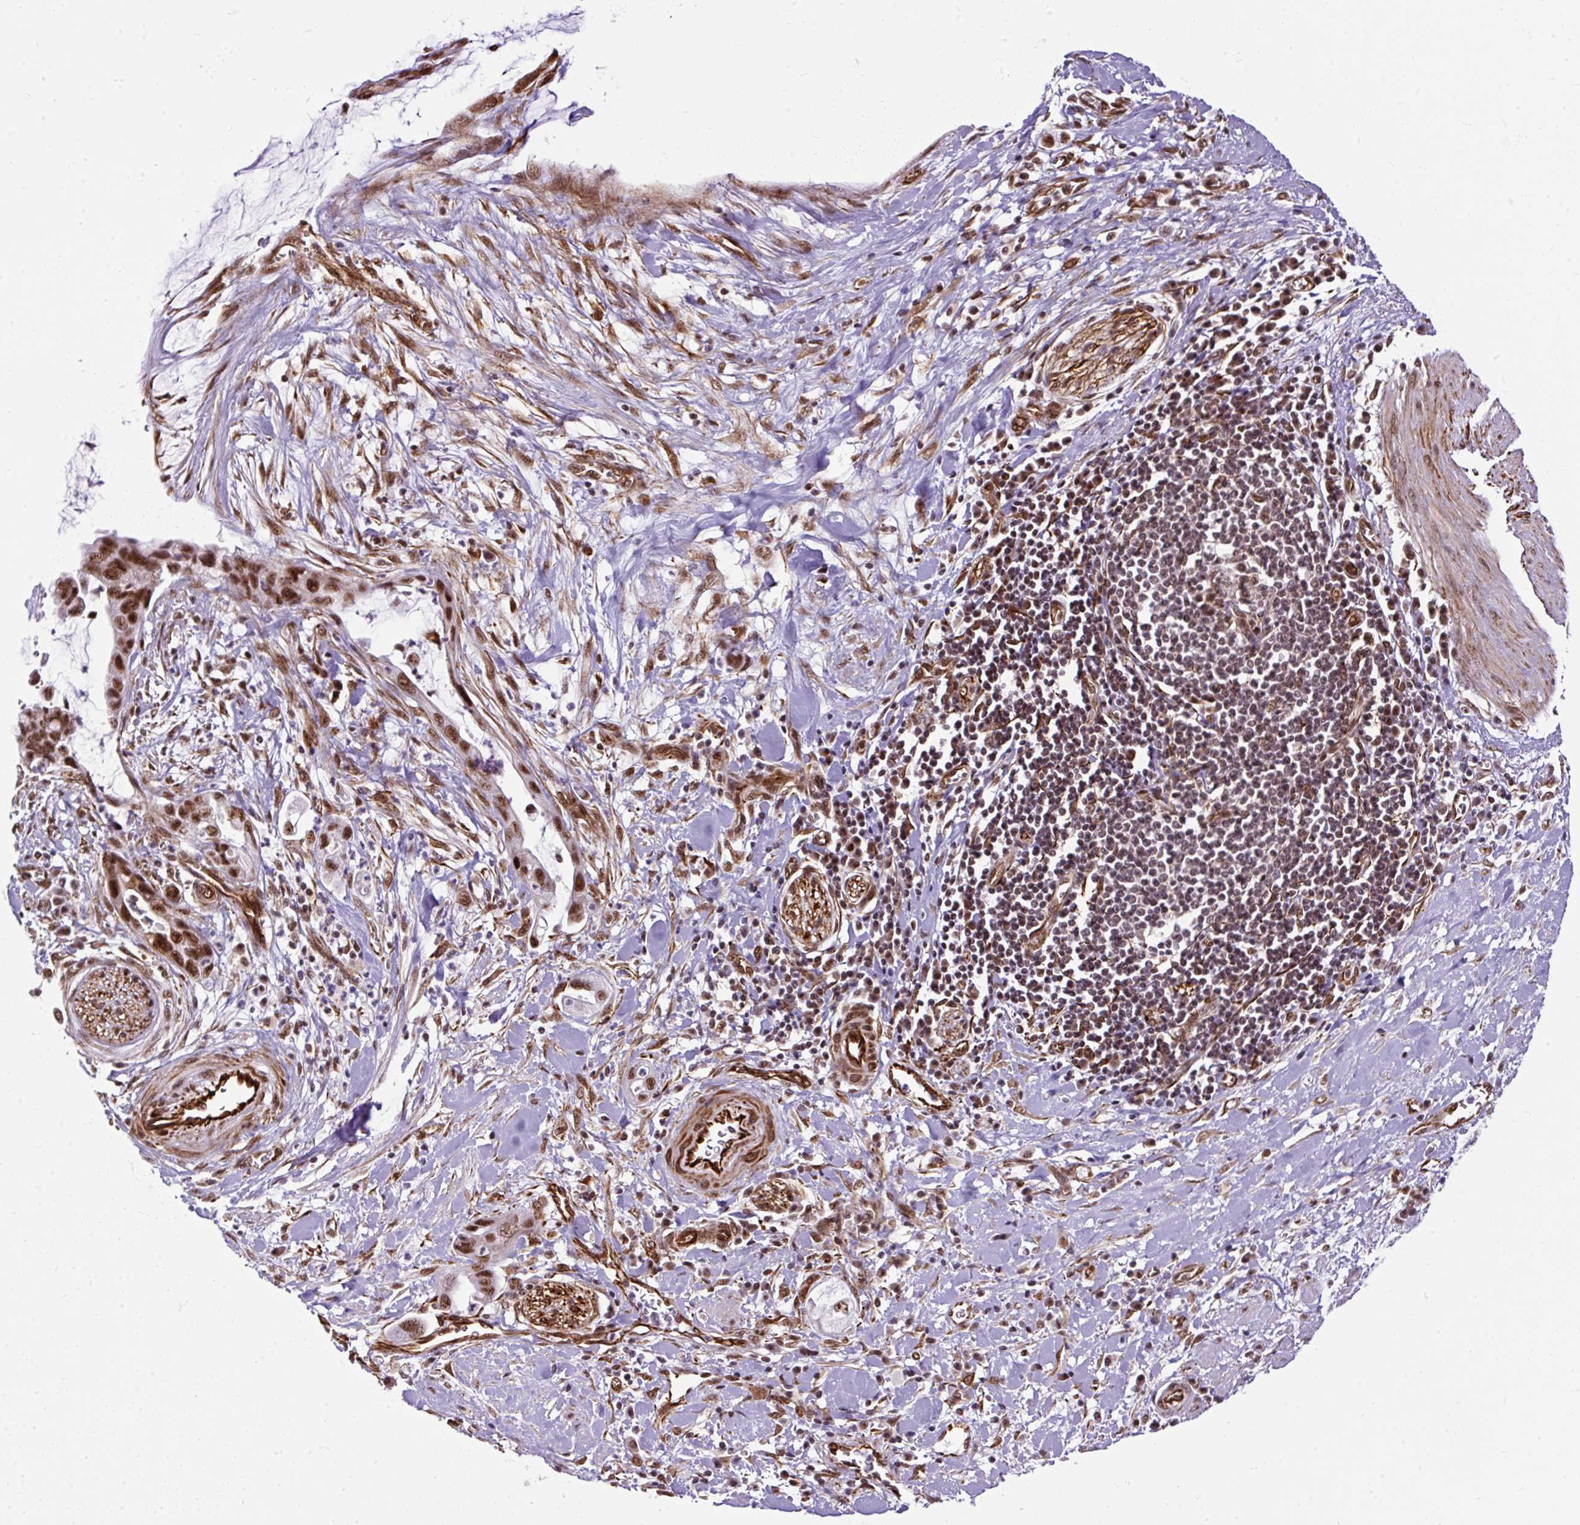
{"staining": {"intensity": "strong", "quantity": ">75%", "location": "nuclear"}, "tissue": "pancreatic cancer", "cell_type": "Tumor cells", "image_type": "cancer", "snomed": [{"axis": "morphology", "description": "Adenocarcinoma, NOS"}, {"axis": "topography", "description": "Pancreas"}], "caption": "Protein positivity by IHC reveals strong nuclear expression in about >75% of tumor cells in adenocarcinoma (pancreatic).", "gene": "LUC7L2", "patient": {"sex": "male", "age": 75}}